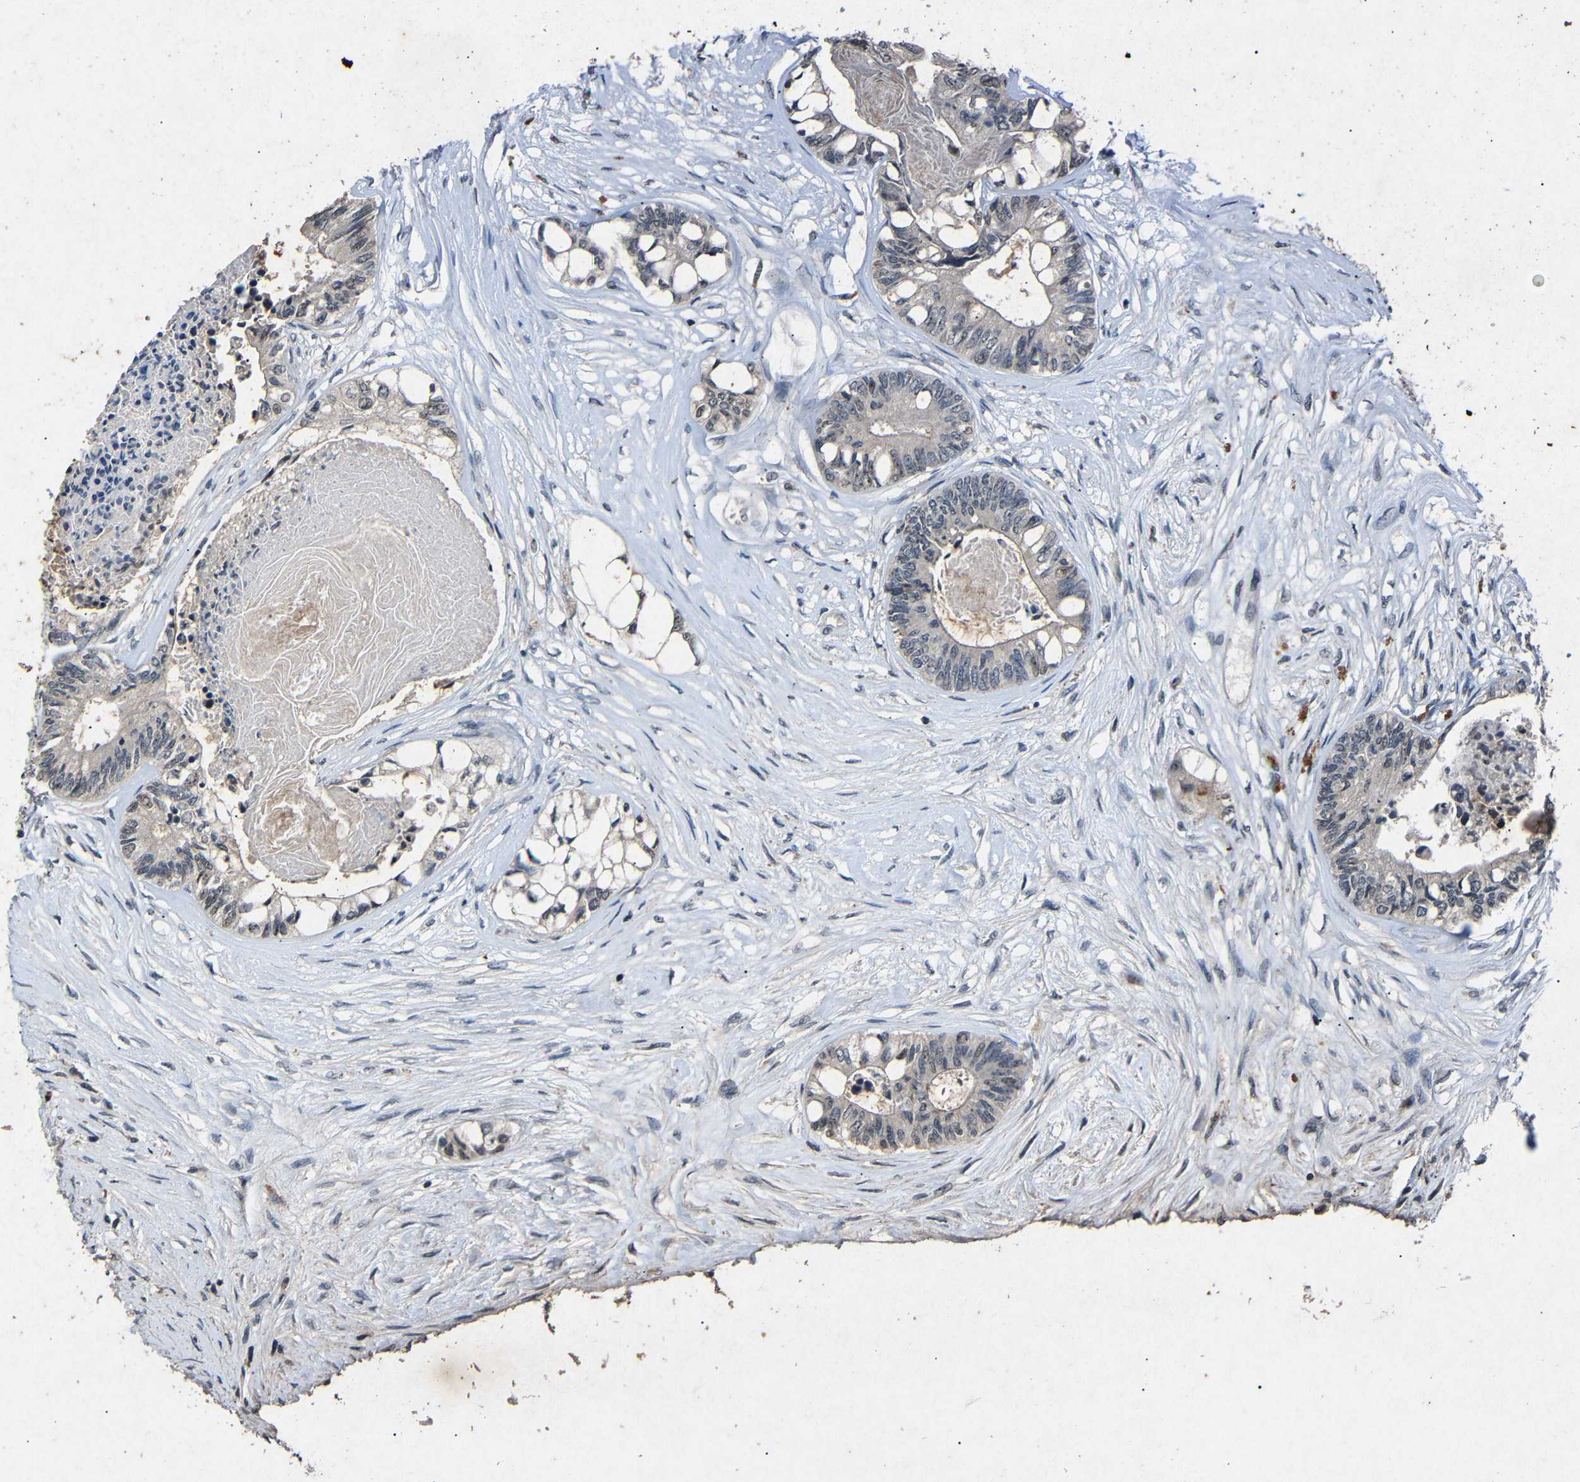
{"staining": {"intensity": "negative", "quantity": "none", "location": "none"}, "tissue": "colorectal cancer", "cell_type": "Tumor cells", "image_type": "cancer", "snomed": [{"axis": "morphology", "description": "Adenocarcinoma, NOS"}, {"axis": "topography", "description": "Rectum"}], "caption": "Histopathology image shows no significant protein staining in tumor cells of colorectal adenocarcinoma.", "gene": "PARN", "patient": {"sex": "male", "age": 63}}